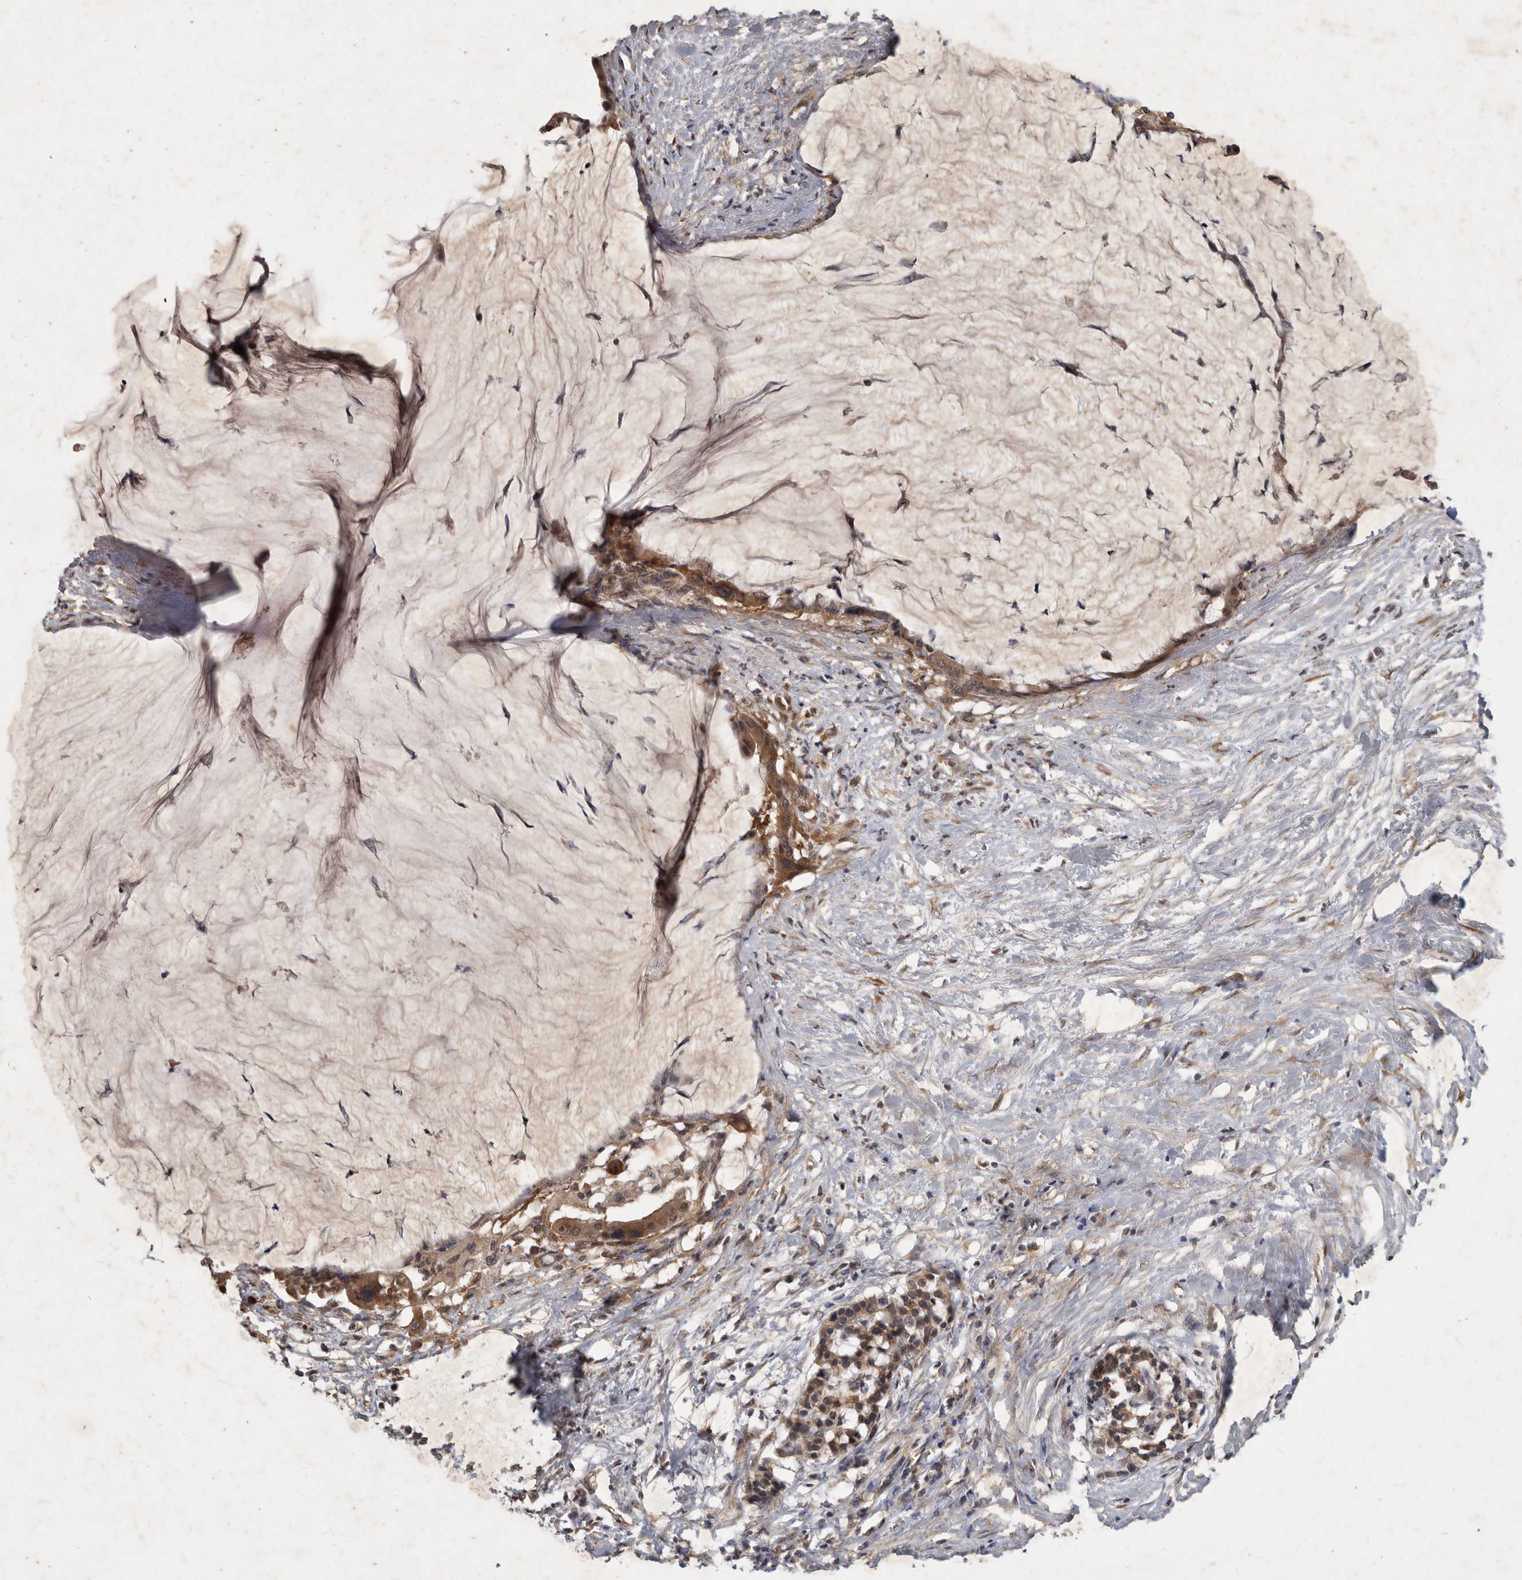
{"staining": {"intensity": "moderate", "quantity": ">75%", "location": "cytoplasmic/membranous"}, "tissue": "pancreatic cancer", "cell_type": "Tumor cells", "image_type": "cancer", "snomed": [{"axis": "morphology", "description": "Adenocarcinoma, NOS"}, {"axis": "topography", "description": "Pancreas"}], "caption": "Pancreatic cancer (adenocarcinoma) was stained to show a protein in brown. There is medium levels of moderate cytoplasmic/membranous positivity in approximately >75% of tumor cells.", "gene": "DNAJC28", "patient": {"sex": "male", "age": 41}}